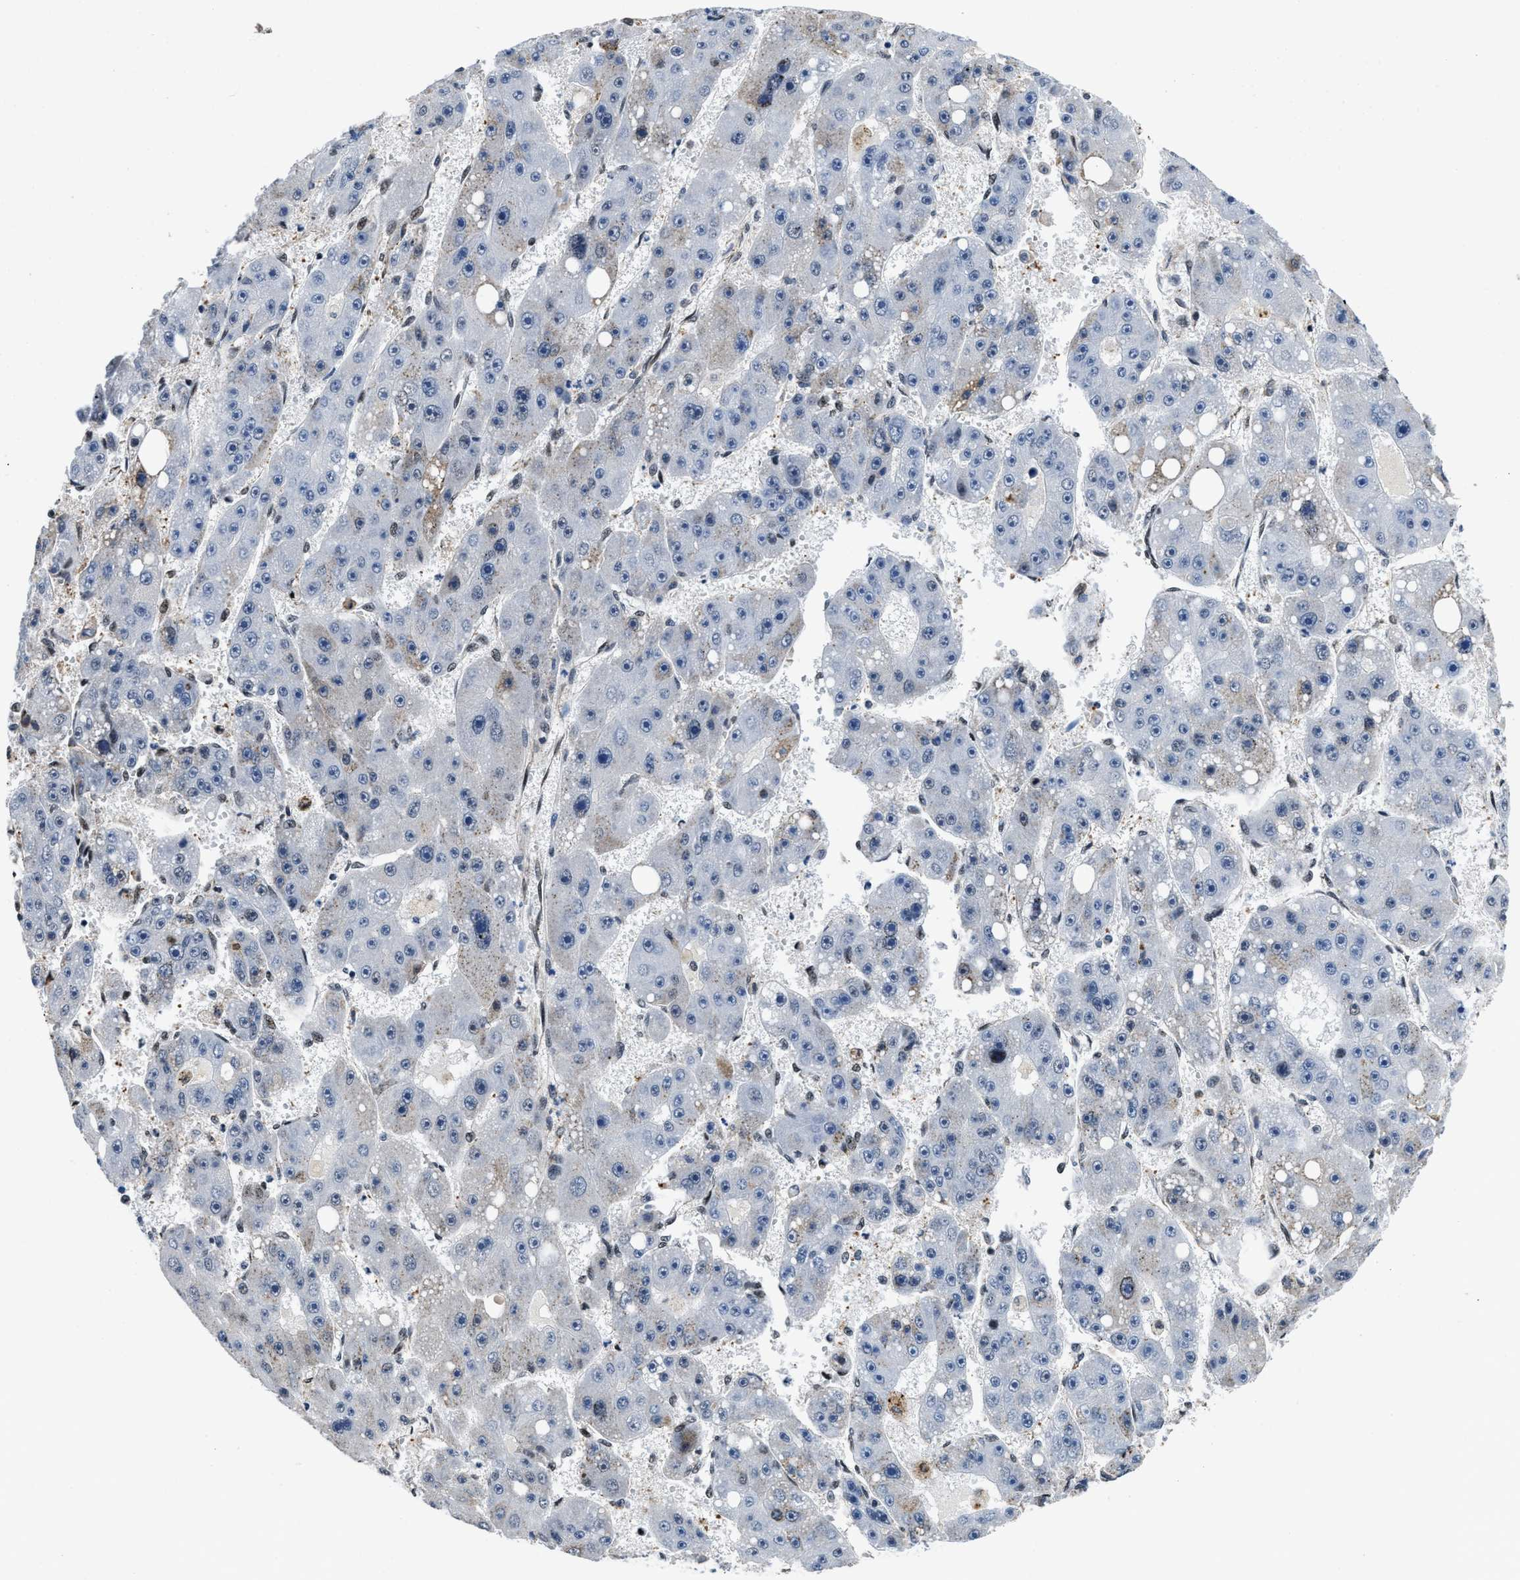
{"staining": {"intensity": "negative", "quantity": "none", "location": "none"}, "tissue": "liver cancer", "cell_type": "Tumor cells", "image_type": "cancer", "snomed": [{"axis": "morphology", "description": "Carcinoma, Hepatocellular, NOS"}, {"axis": "topography", "description": "Liver"}], "caption": "Tumor cells show no significant protein expression in liver cancer (hepatocellular carcinoma). Nuclei are stained in blue.", "gene": "HNRNPH2", "patient": {"sex": "female", "age": 61}}